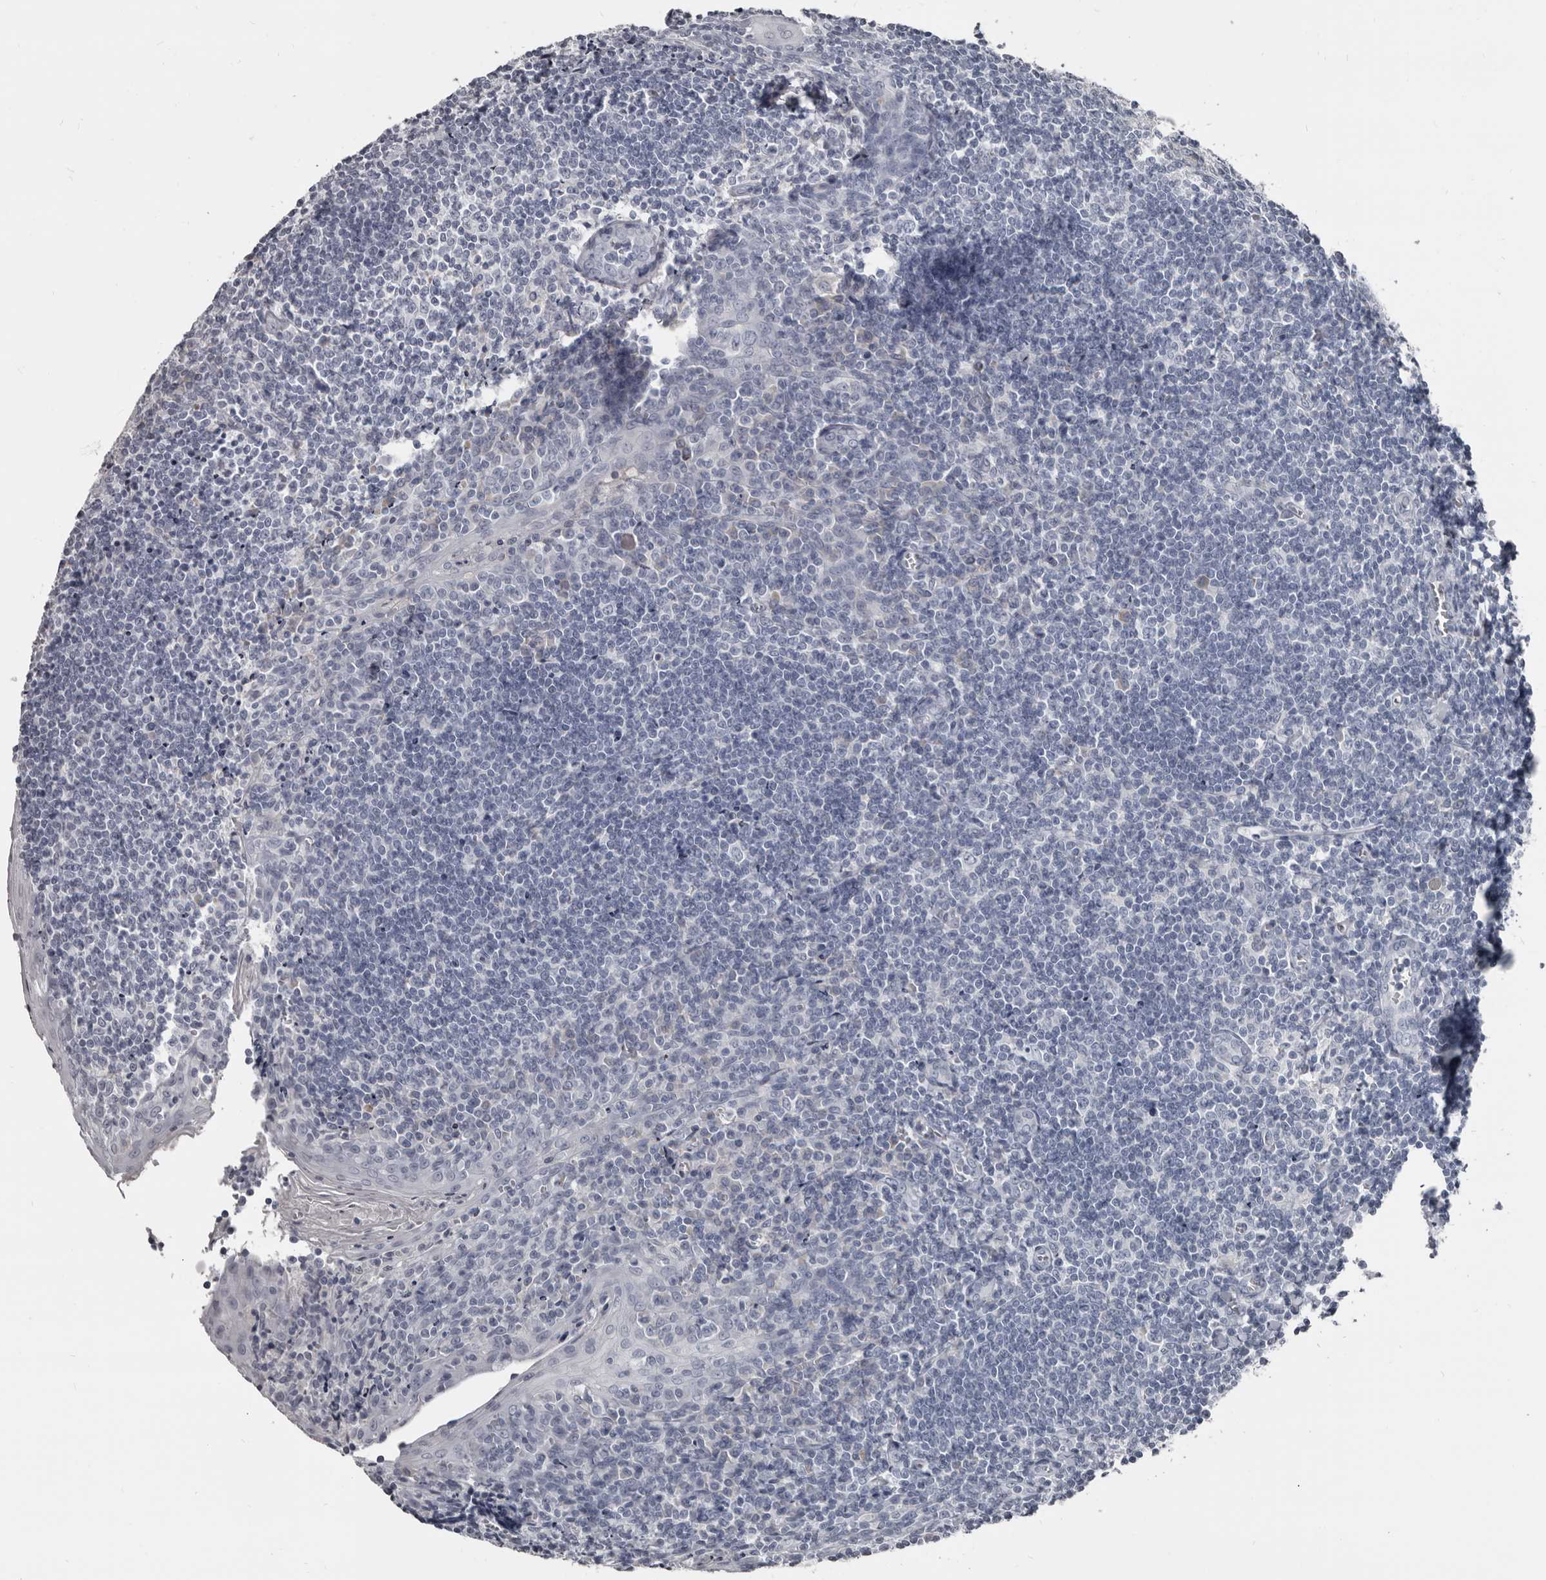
{"staining": {"intensity": "negative", "quantity": "none", "location": "none"}, "tissue": "tonsil", "cell_type": "Germinal center cells", "image_type": "normal", "snomed": [{"axis": "morphology", "description": "Normal tissue, NOS"}, {"axis": "topography", "description": "Tonsil"}], "caption": "IHC of normal tonsil reveals no expression in germinal center cells.", "gene": "GREB1", "patient": {"sex": "male", "age": 27}}